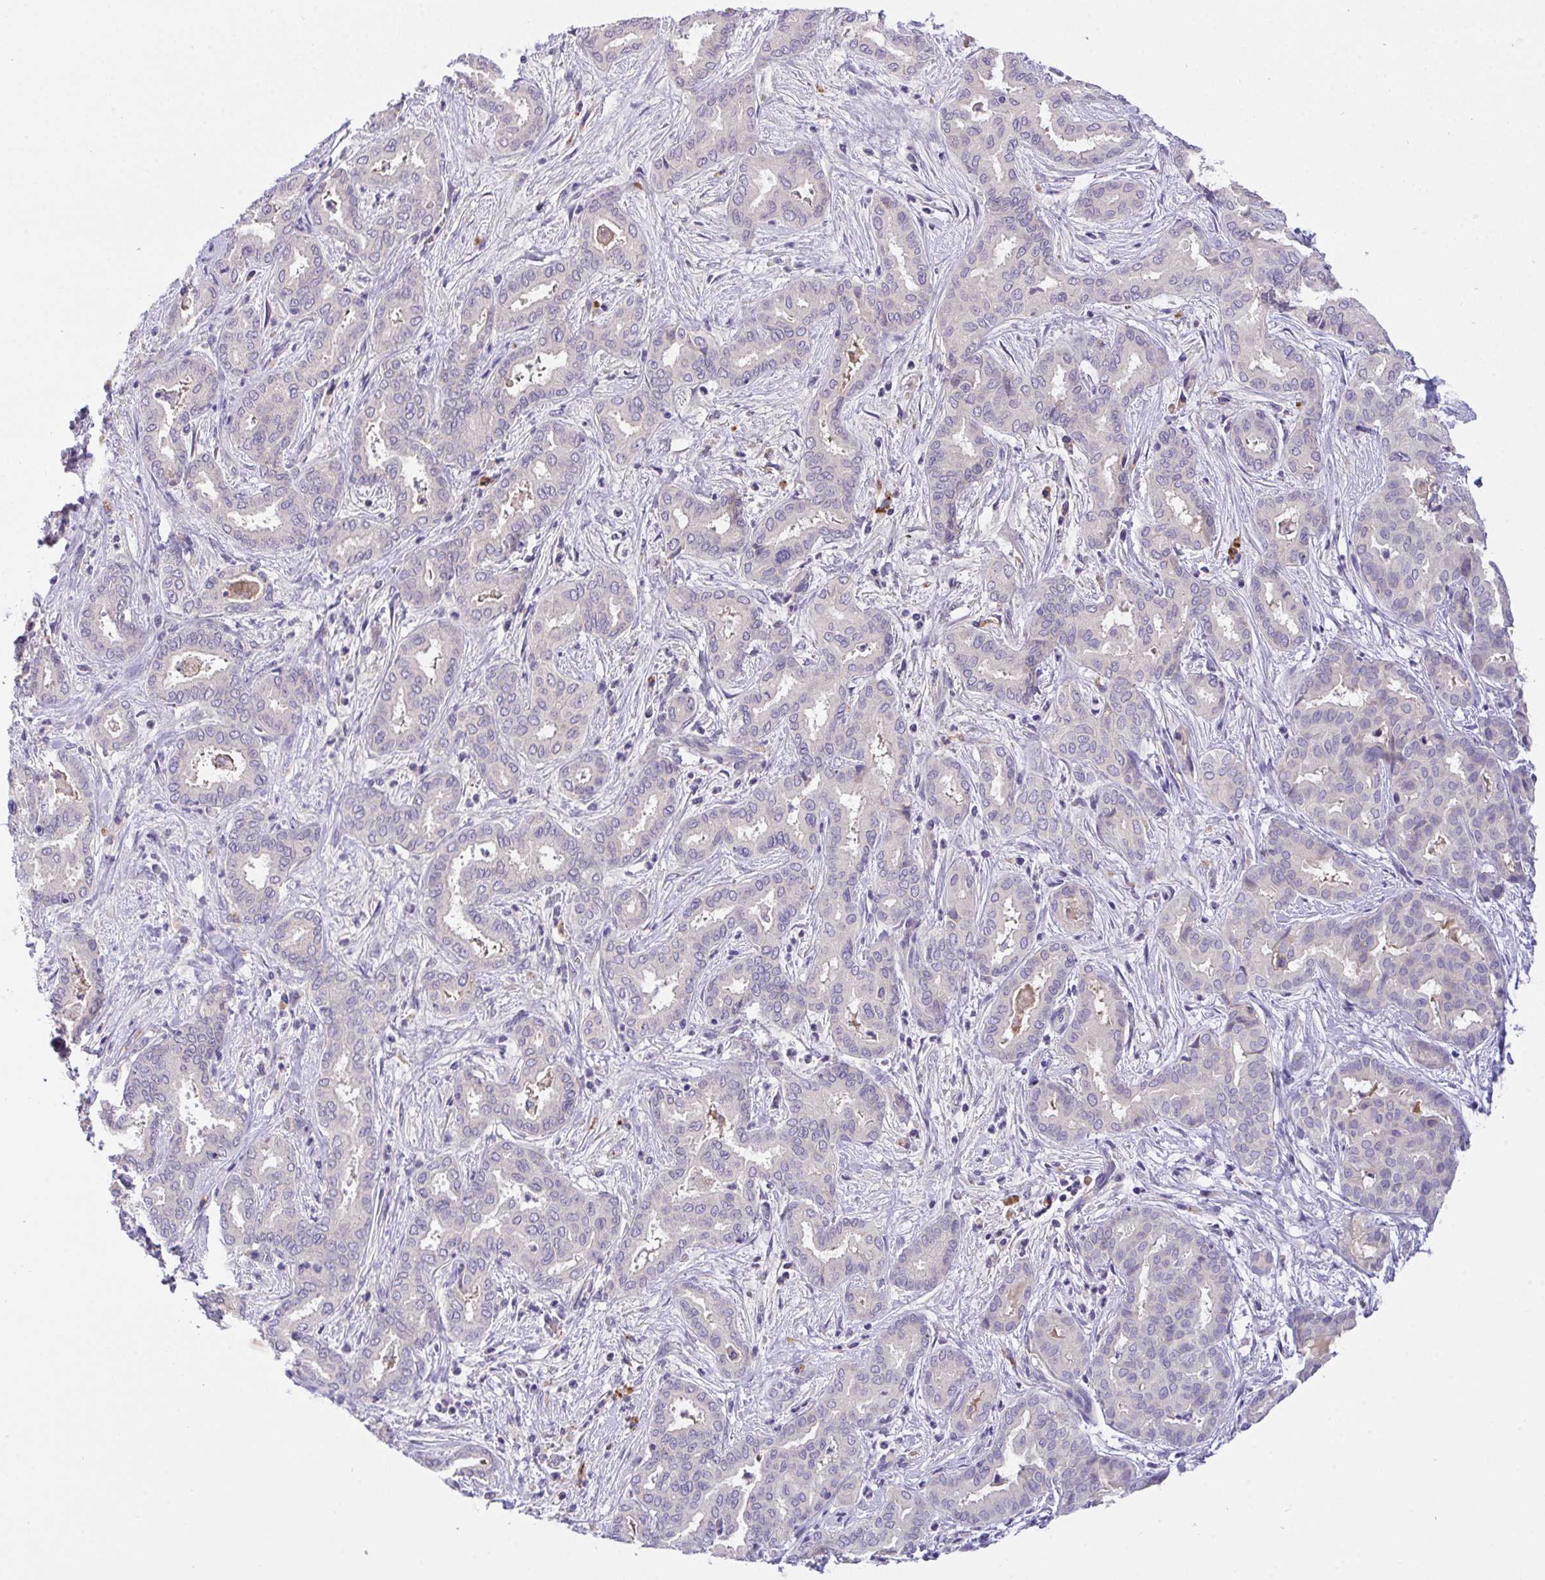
{"staining": {"intensity": "negative", "quantity": "none", "location": "none"}, "tissue": "liver cancer", "cell_type": "Tumor cells", "image_type": "cancer", "snomed": [{"axis": "morphology", "description": "Cholangiocarcinoma"}, {"axis": "topography", "description": "Liver"}], "caption": "Immunohistochemistry (IHC) histopathology image of human cholangiocarcinoma (liver) stained for a protein (brown), which displays no expression in tumor cells. Nuclei are stained in blue.", "gene": "ZNF581", "patient": {"sex": "female", "age": 64}}